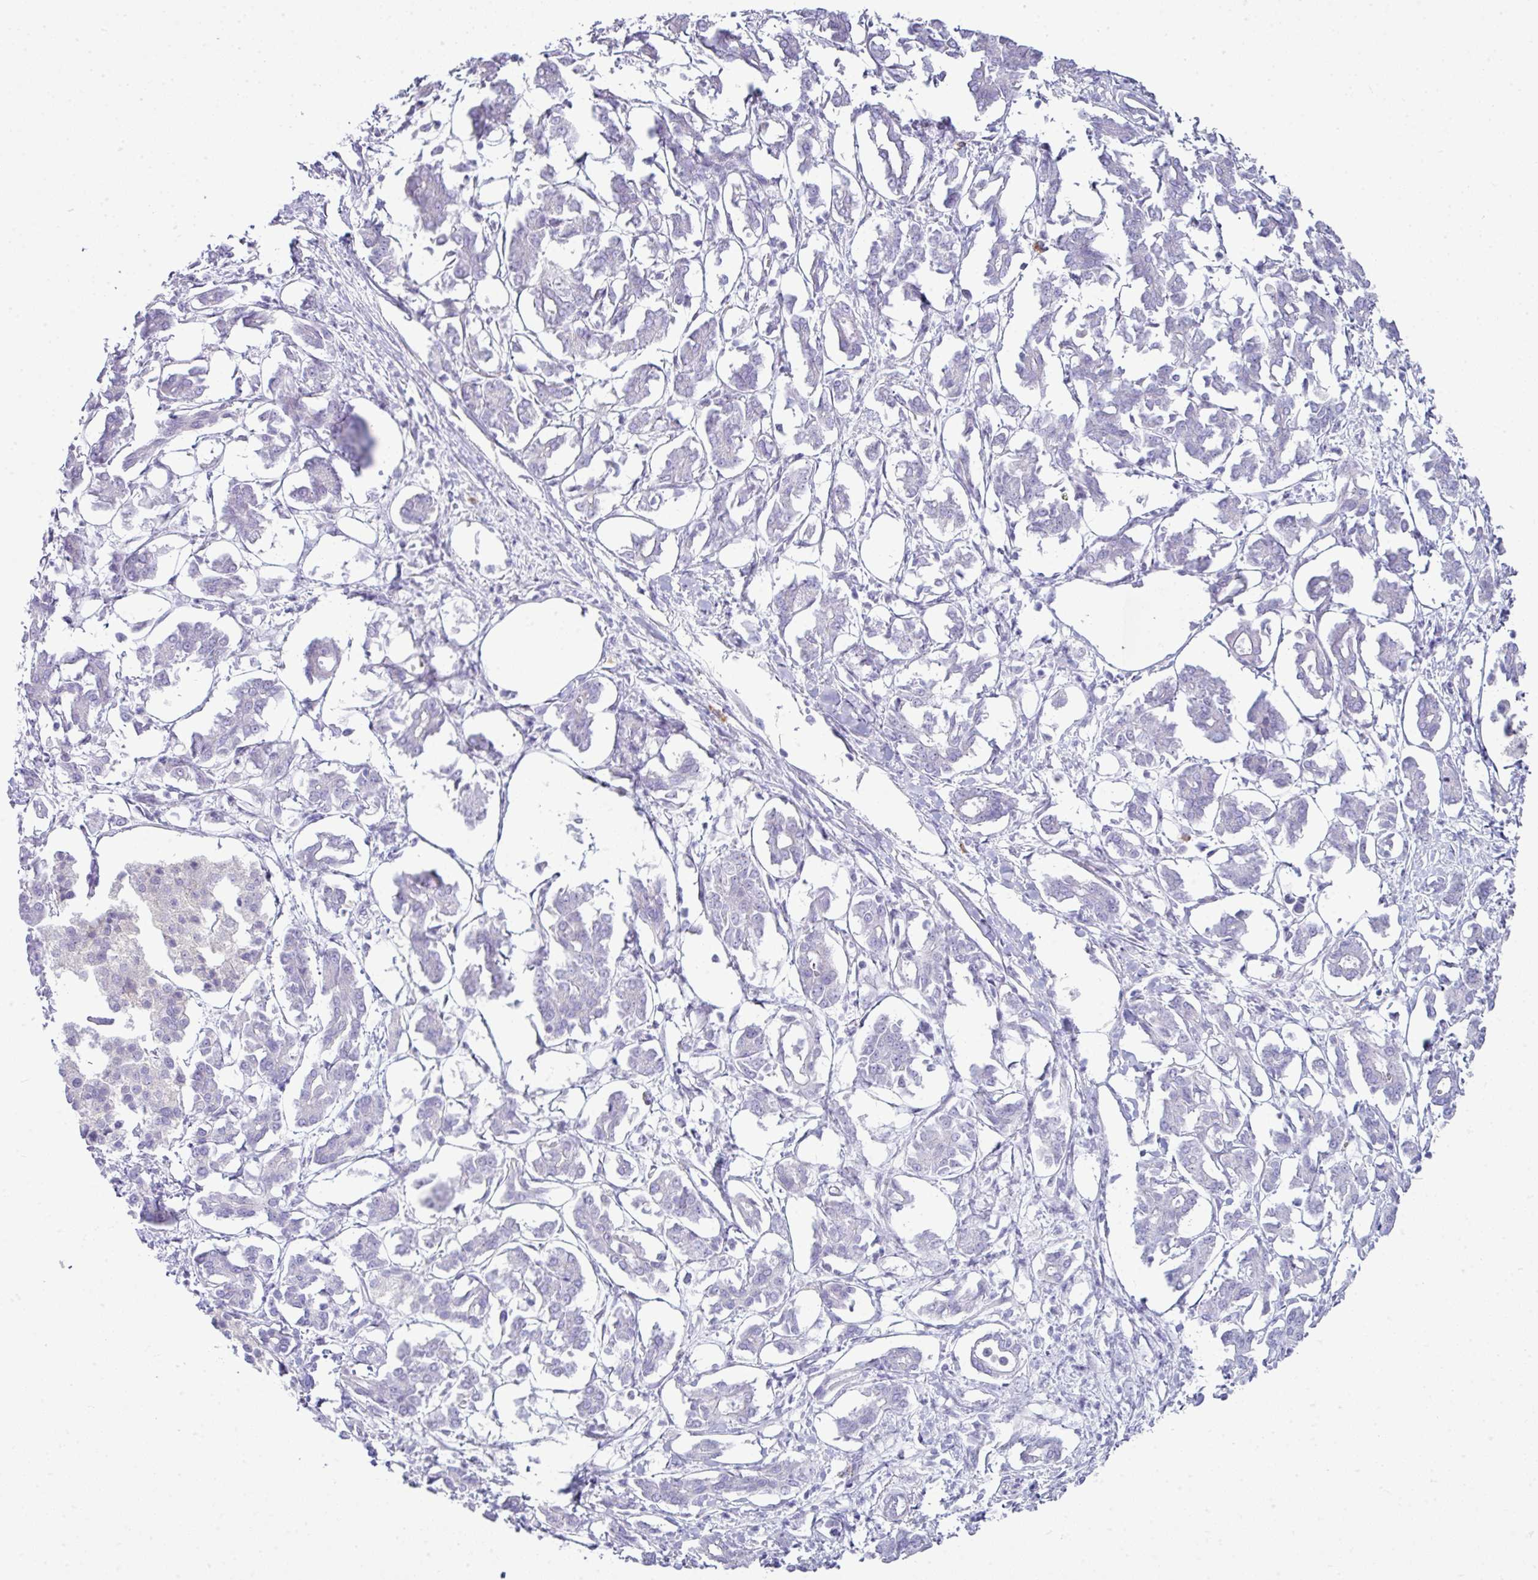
{"staining": {"intensity": "negative", "quantity": "none", "location": "none"}, "tissue": "pancreatic cancer", "cell_type": "Tumor cells", "image_type": "cancer", "snomed": [{"axis": "morphology", "description": "Adenocarcinoma, NOS"}, {"axis": "topography", "description": "Pancreas"}], "caption": "Human pancreatic cancer stained for a protein using IHC reveals no staining in tumor cells.", "gene": "ABCC5", "patient": {"sex": "male", "age": 61}}